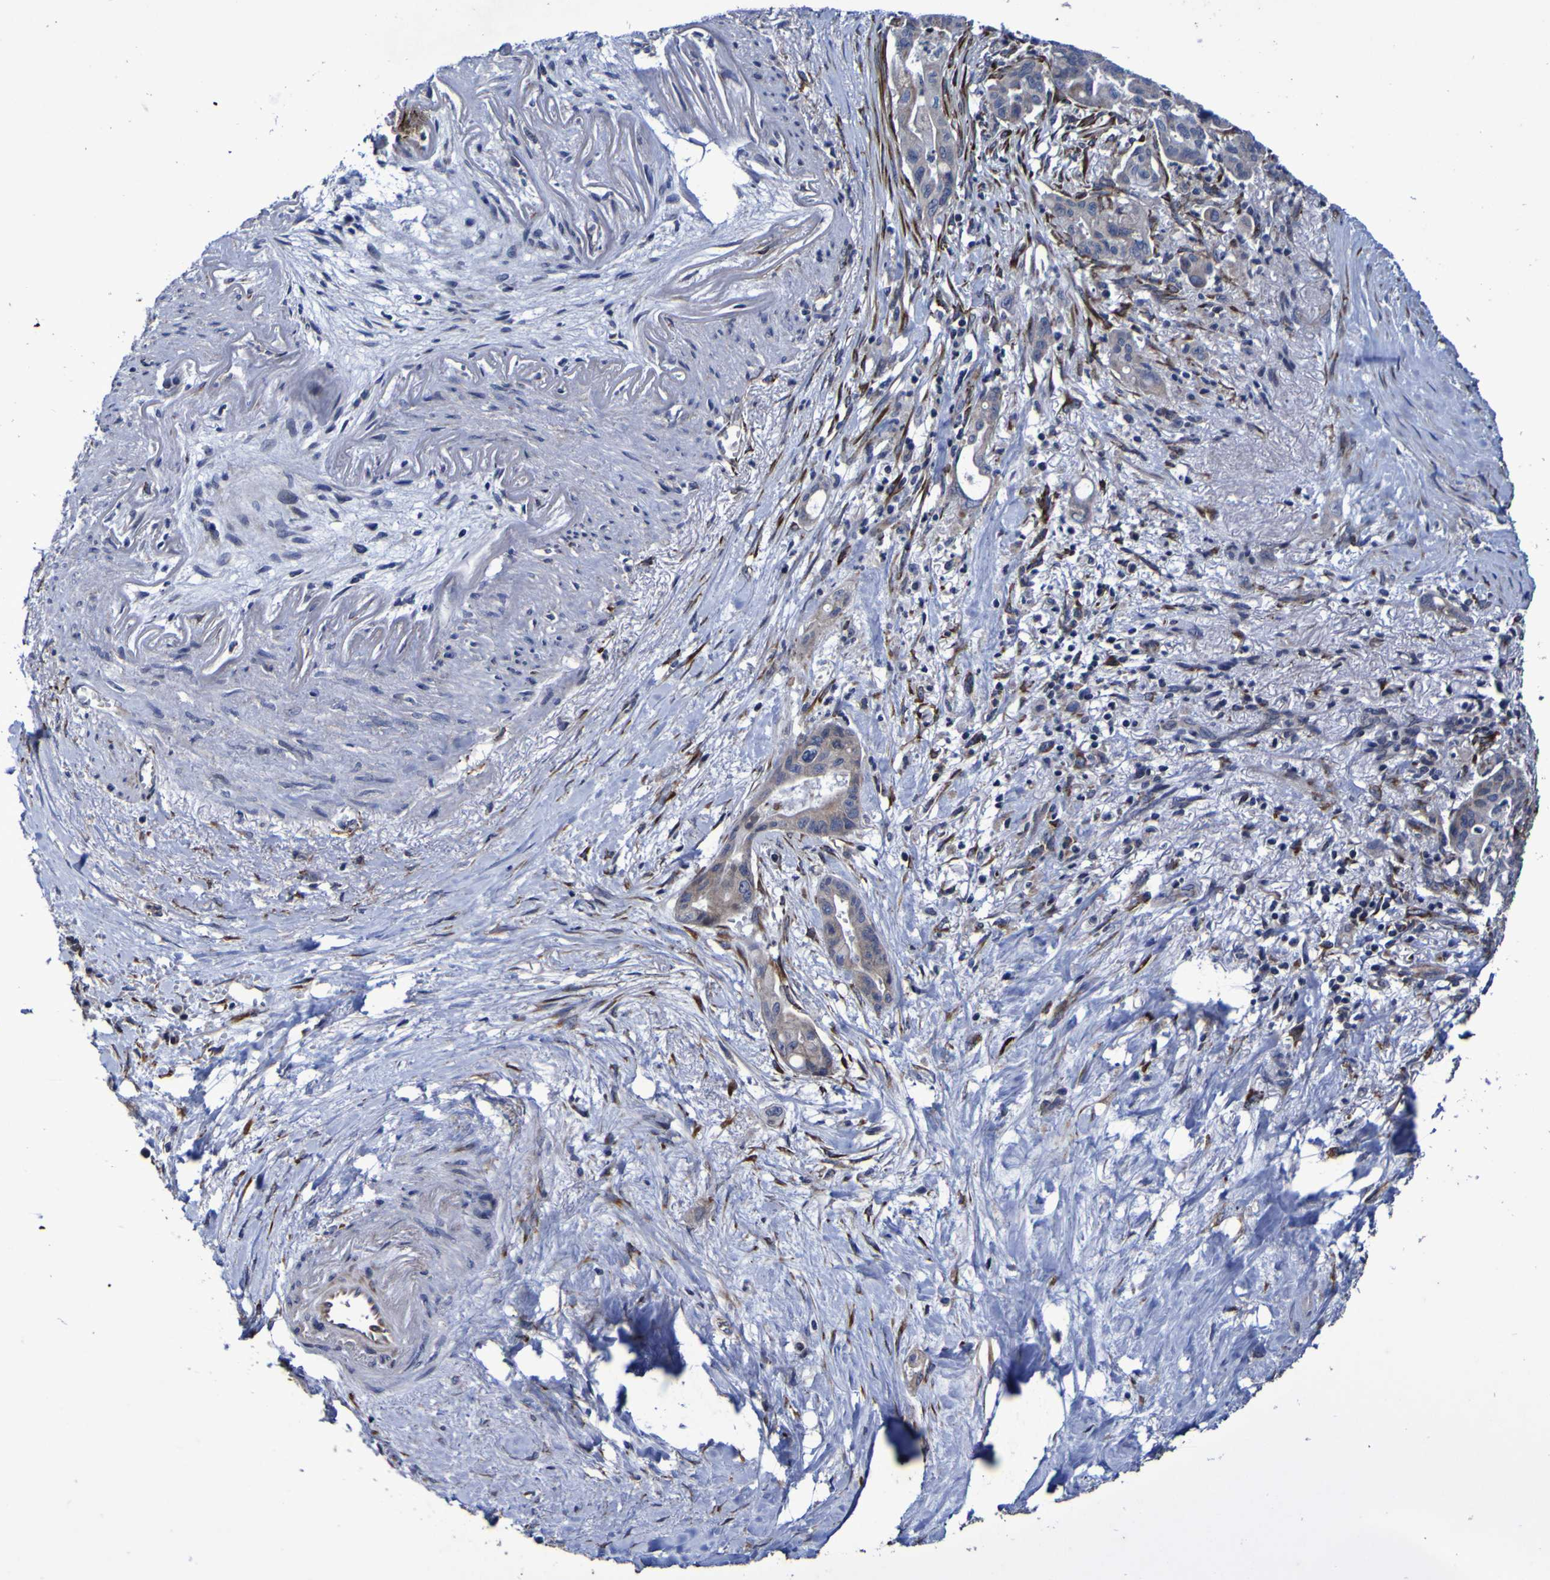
{"staining": {"intensity": "negative", "quantity": "none", "location": "none"}, "tissue": "pancreatic cancer", "cell_type": "Tumor cells", "image_type": "cancer", "snomed": [{"axis": "morphology", "description": "Adenocarcinoma, NOS"}, {"axis": "topography", "description": "Pancreas"}], "caption": "Tumor cells are negative for protein expression in human adenocarcinoma (pancreatic).", "gene": "P3H1", "patient": {"sex": "male", "age": 70}}